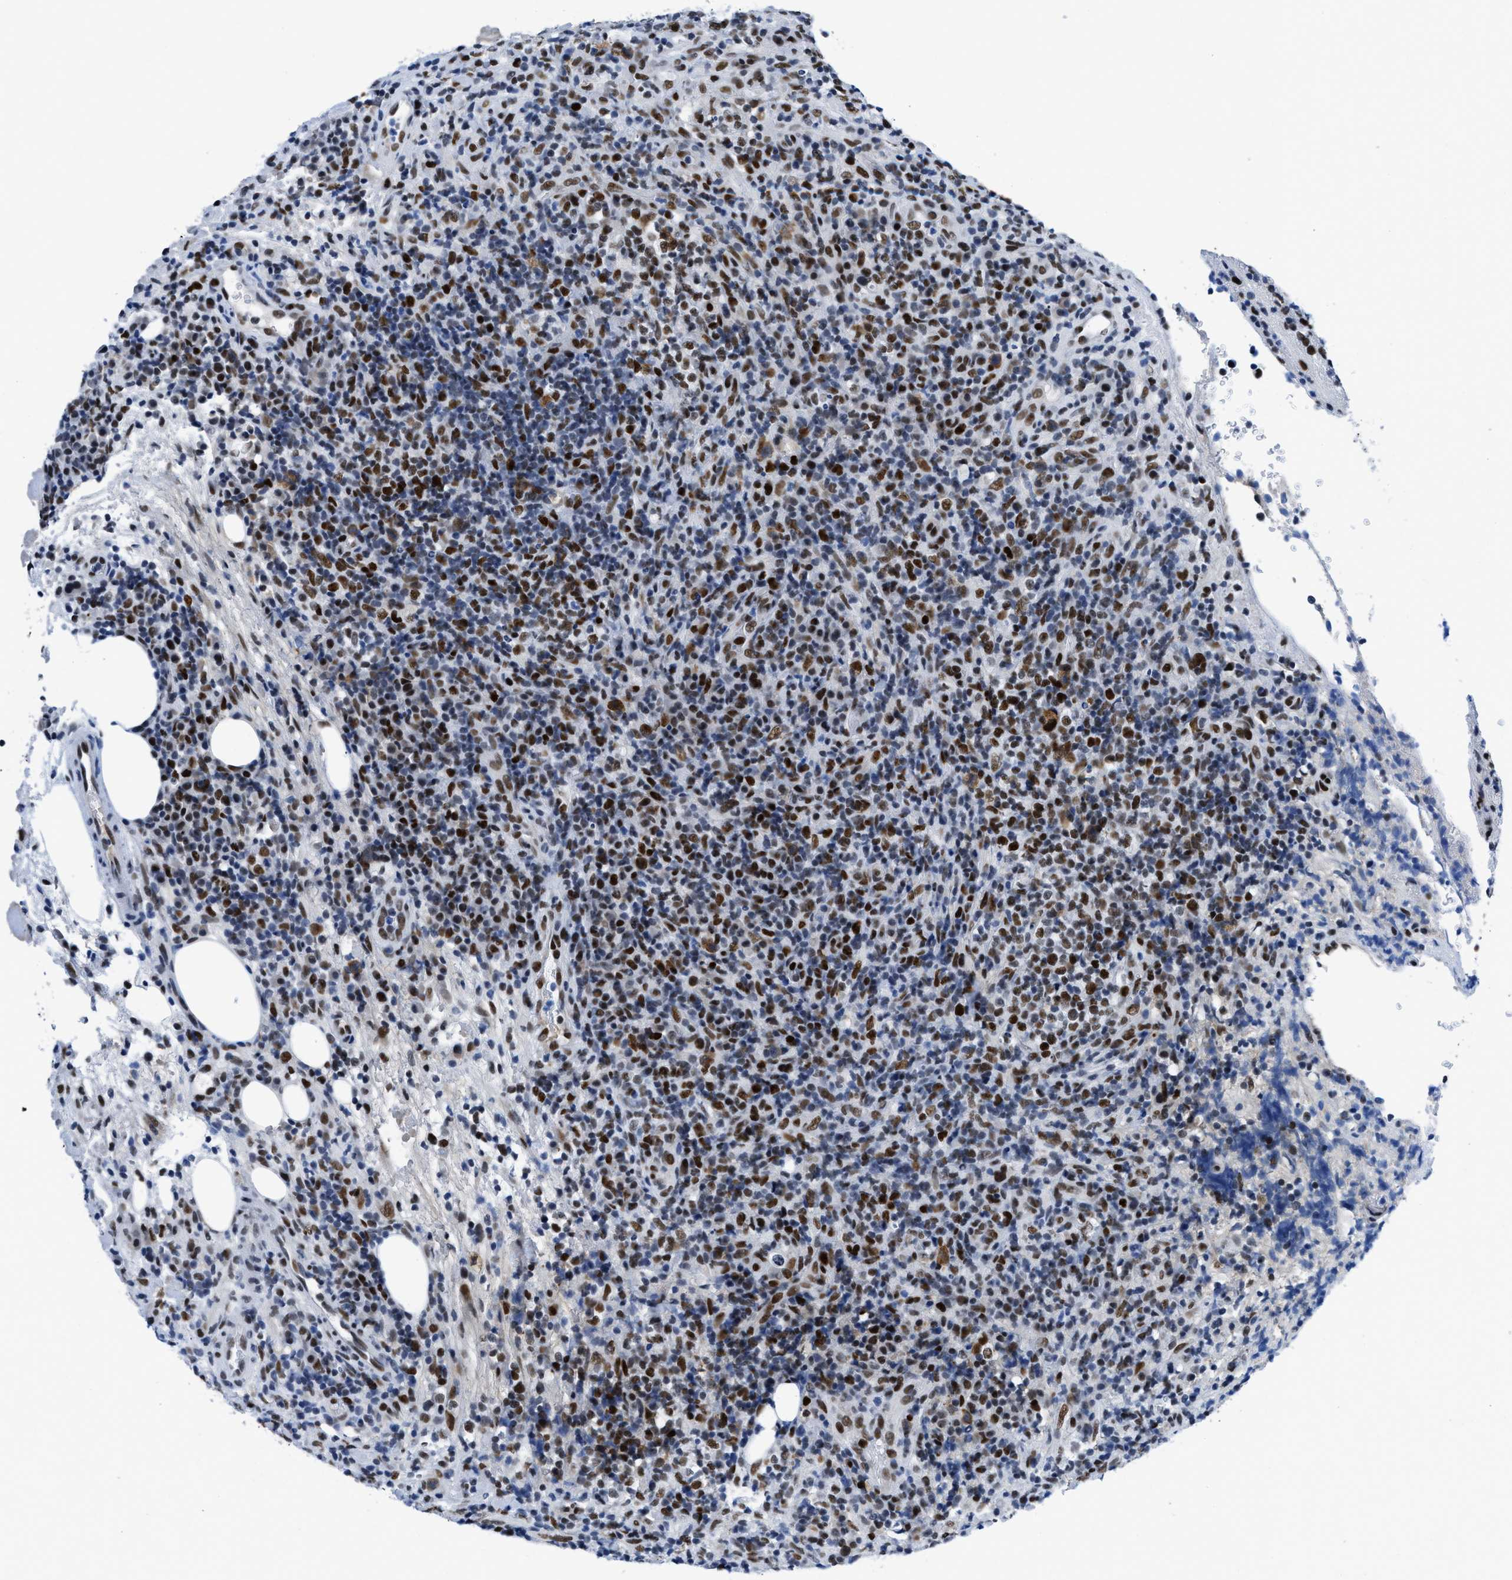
{"staining": {"intensity": "strong", "quantity": ">75%", "location": "cytoplasmic/membranous,nuclear"}, "tissue": "lymphoma", "cell_type": "Tumor cells", "image_type": "cancer", "snomed": [{"axis": "morphology", "description": "Malignant lymphoma, non-Hodgkin's type, High grade"}, {"axis": "topography", "description": "Lymph node"}], "caption": "A photomicrograph showing strong cytoplasmic/membranous and nuclear positivity in about >75% of tumor cells in lymphoma, as visualized by brown immunohistochemical staining.", "gene": "SMARCAD1", "patient": {"sex": "female", "age": 76}}